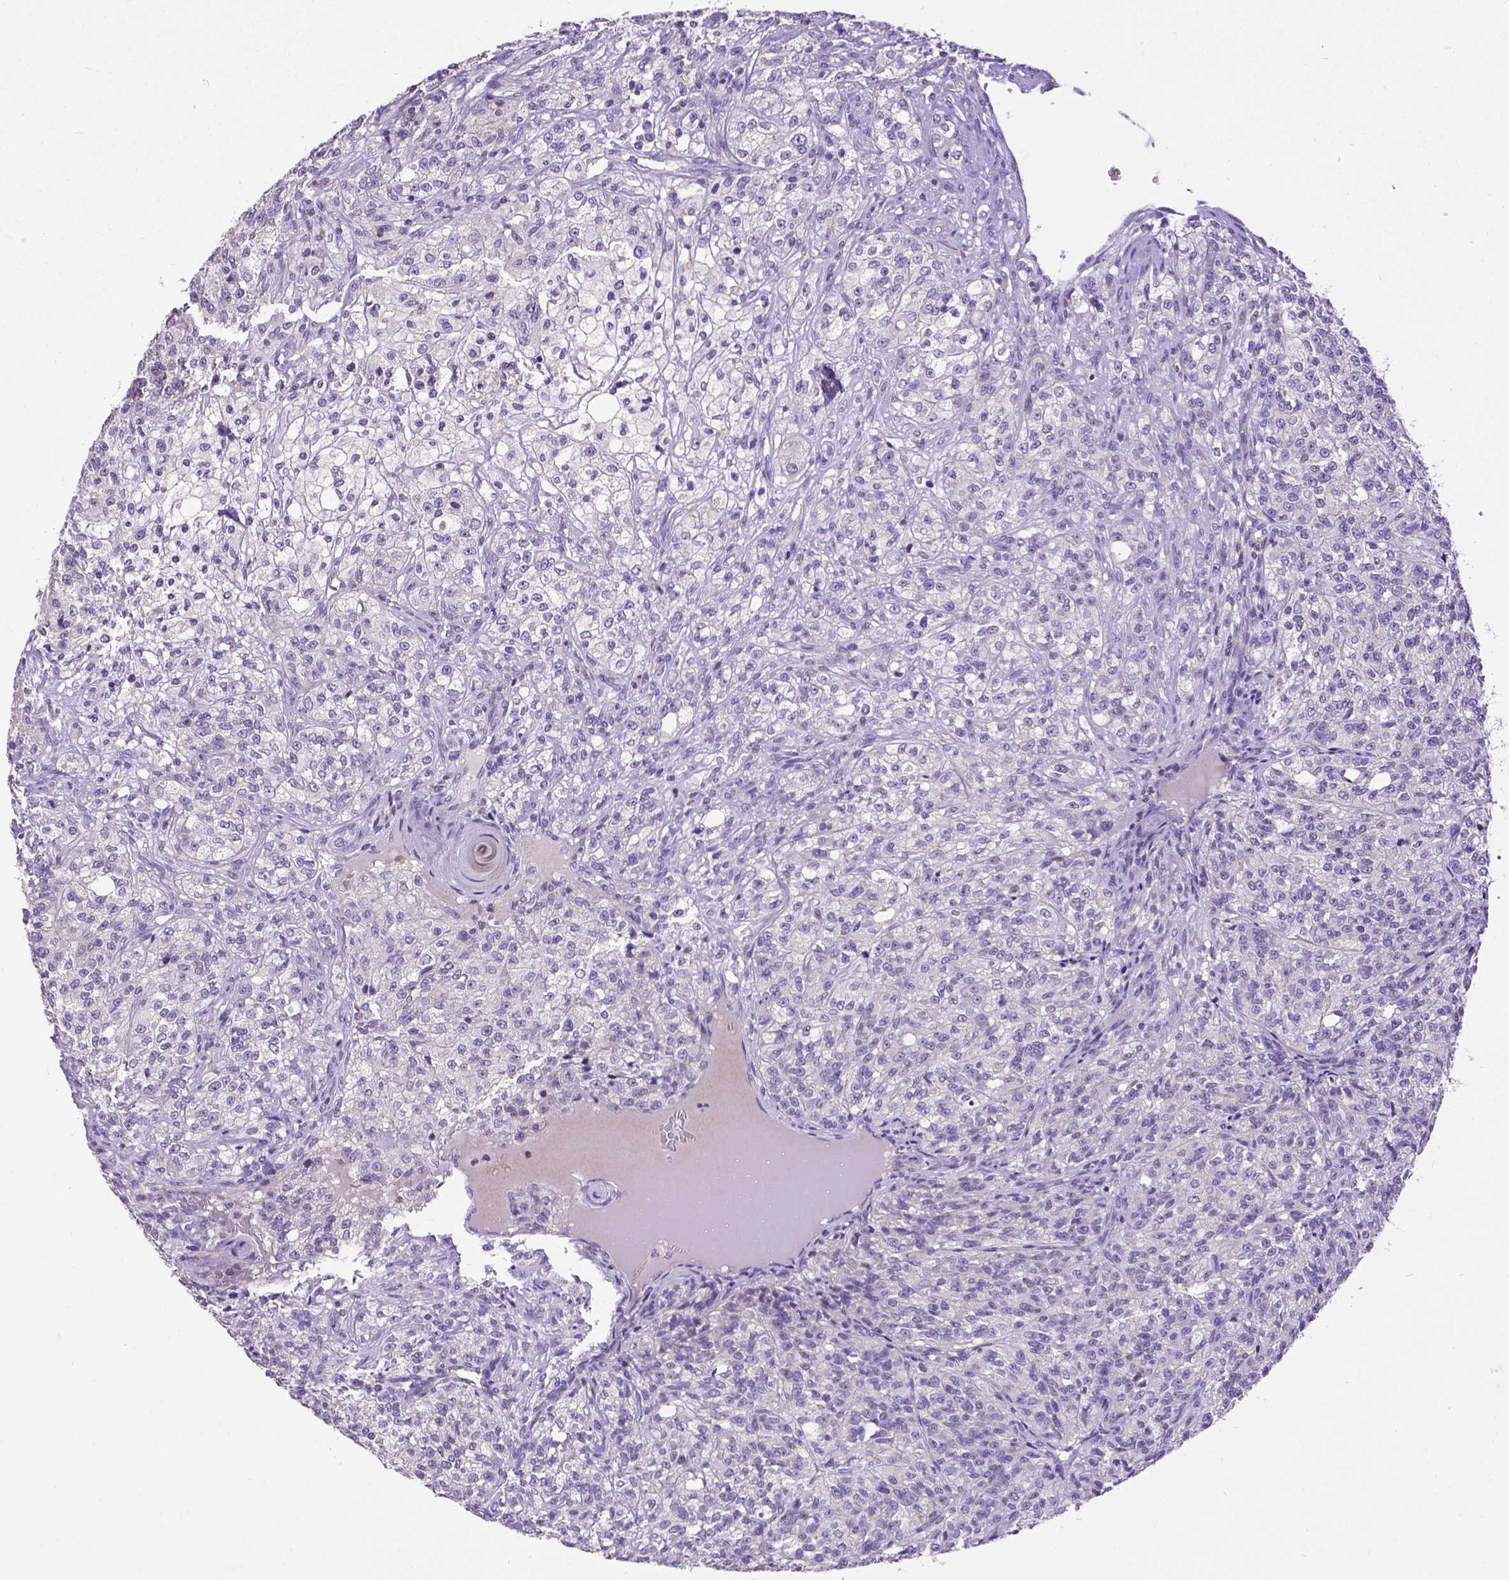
{"staining": {"intensity": "negative", "quantity": "none", "location": "none"}, "tissue": "renal cancer", "cell_type": "Tumor cells", "image_type": "cancer", "snomed": [{"axis": "morphology", "description": "Adenocarcinoma, NOS"}, {"axis": "topography", "description": "Kidney"}], "caption": "Adenocarcinoma (renal) stained for a protein using immunohistochemistry displays no positivity tumor cells.", "gene": "CD4", "patient": {"sex": "female", "age": 63}}